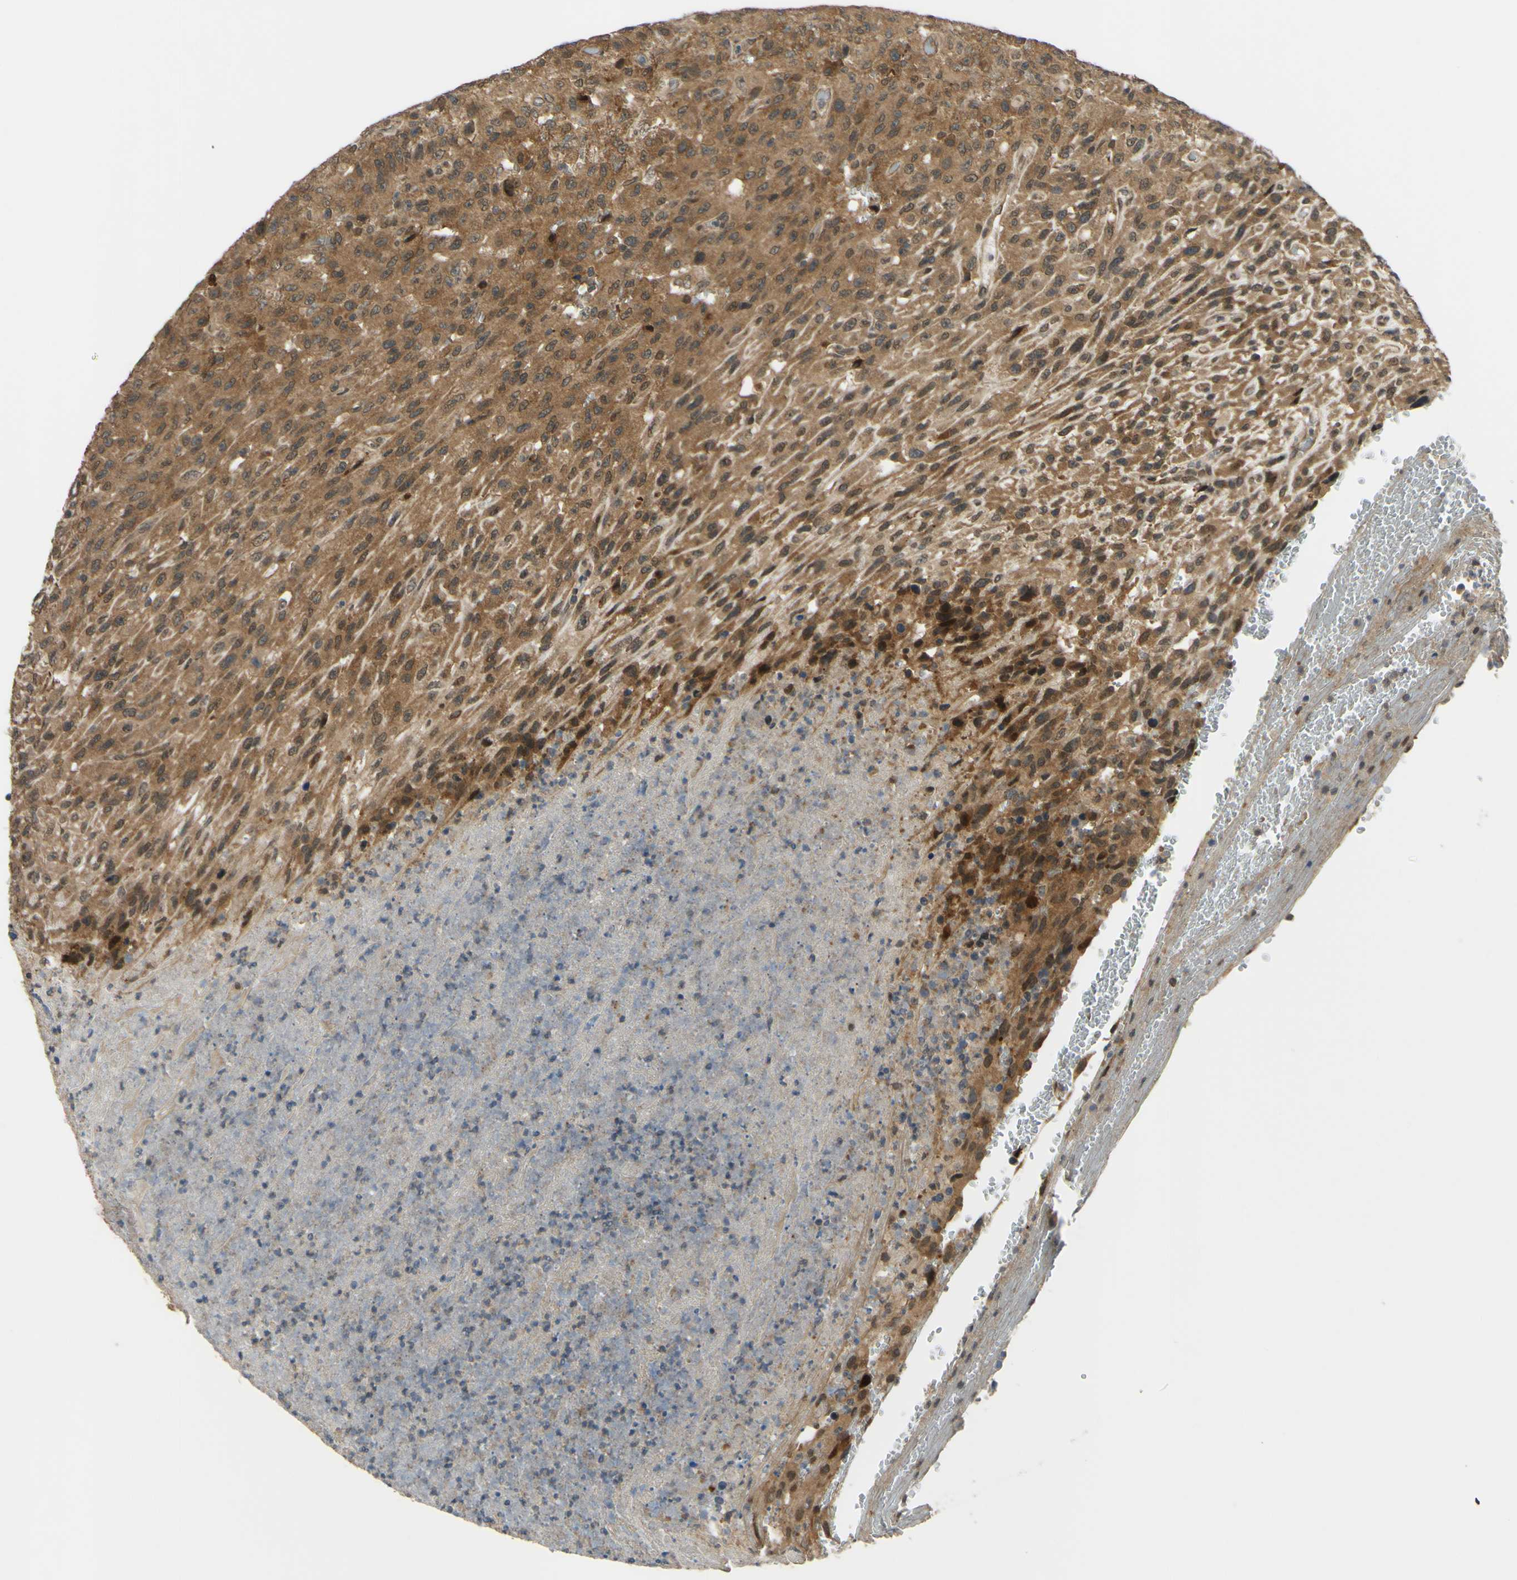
{"staining": {"intensity": "moderate", "quantity": ">75%", "location": "cytoplasmic/membranous,nuclear"}, "tissue": "urothelial cancer", "cell_type": "Tumor cells", "image_type": "cancer", "snomed": [{"axis": "morphology", "description": "Urothelial carcinoma, High grade"}, {"axis": "topography", "description": "Urinary bladder"}], "caption": "High-grade urothelial carcinoma was stained to show a protein in brown. There is medium levels of moderate cytoplasmic/membranous and nuclear expression in approximately >75% of tumor cells. (IHC, brightfield microscopy, high magnification).", "gene": "ABCC8", "patient": {"sex": "male", "age": 66}}